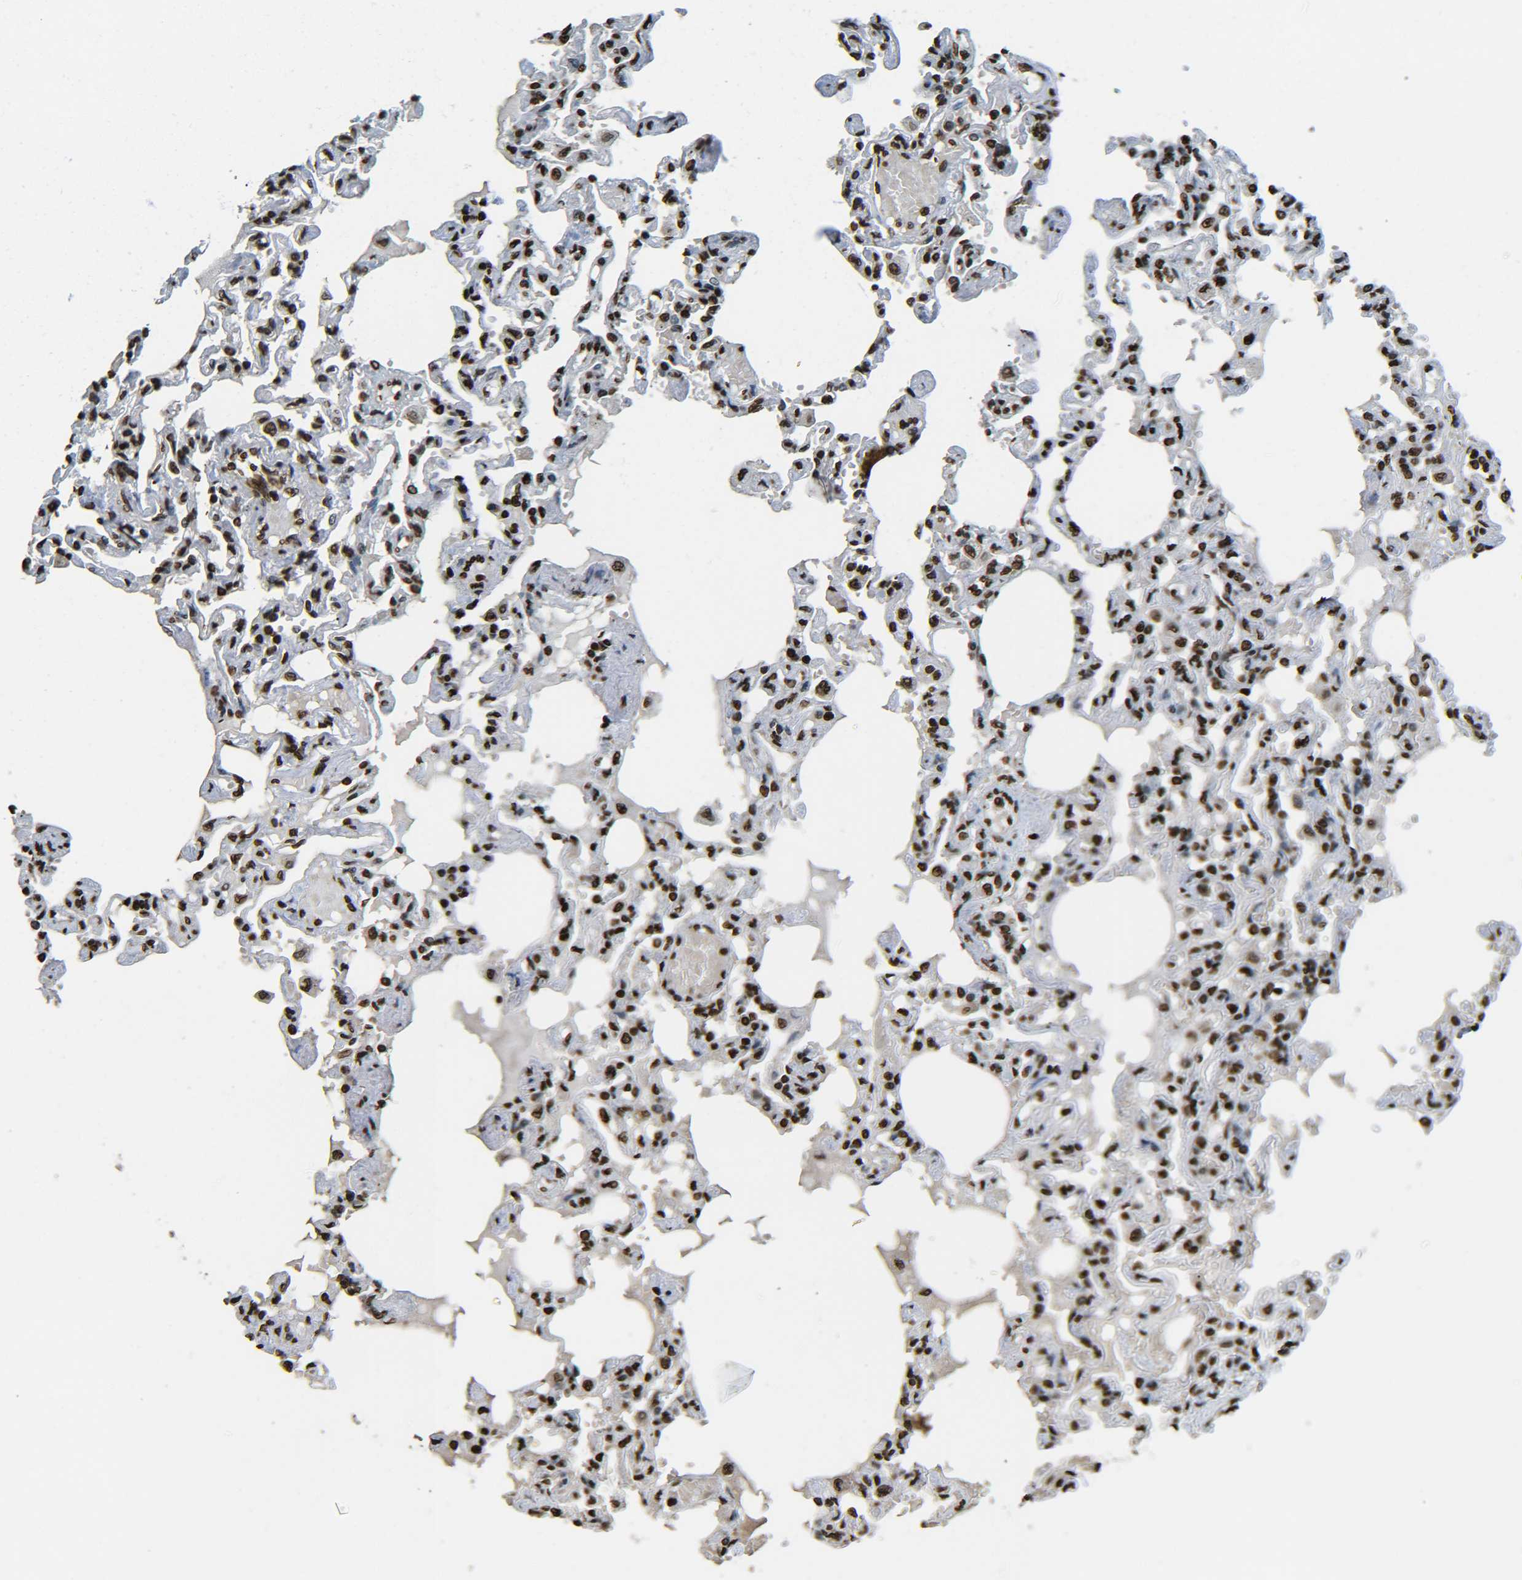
{"staining": {"intensity": "strong", "quantity": ">75%", "location": "nuclear"}, "tissue": "lung", "cell_type": "Alveolar cells", "image_type": "normal", "snomed": [{"axis": "morphology", "description": "Normal tissue, NOS"}, {"axis": "topography", "description": "Lung"}], "caption": "High-magnification brightfield microscopy of normal lung stained with DAB (3,3'-diaminobenzidine) (brown) and counterstained with hematoxylin (blue). alveolar cells exhibit strong nuclear positivity is present in about>75% of cells. Nuclei are stained in blue.", "gene": "H4C16", "patient": {"sex": "male", "age": 21}}